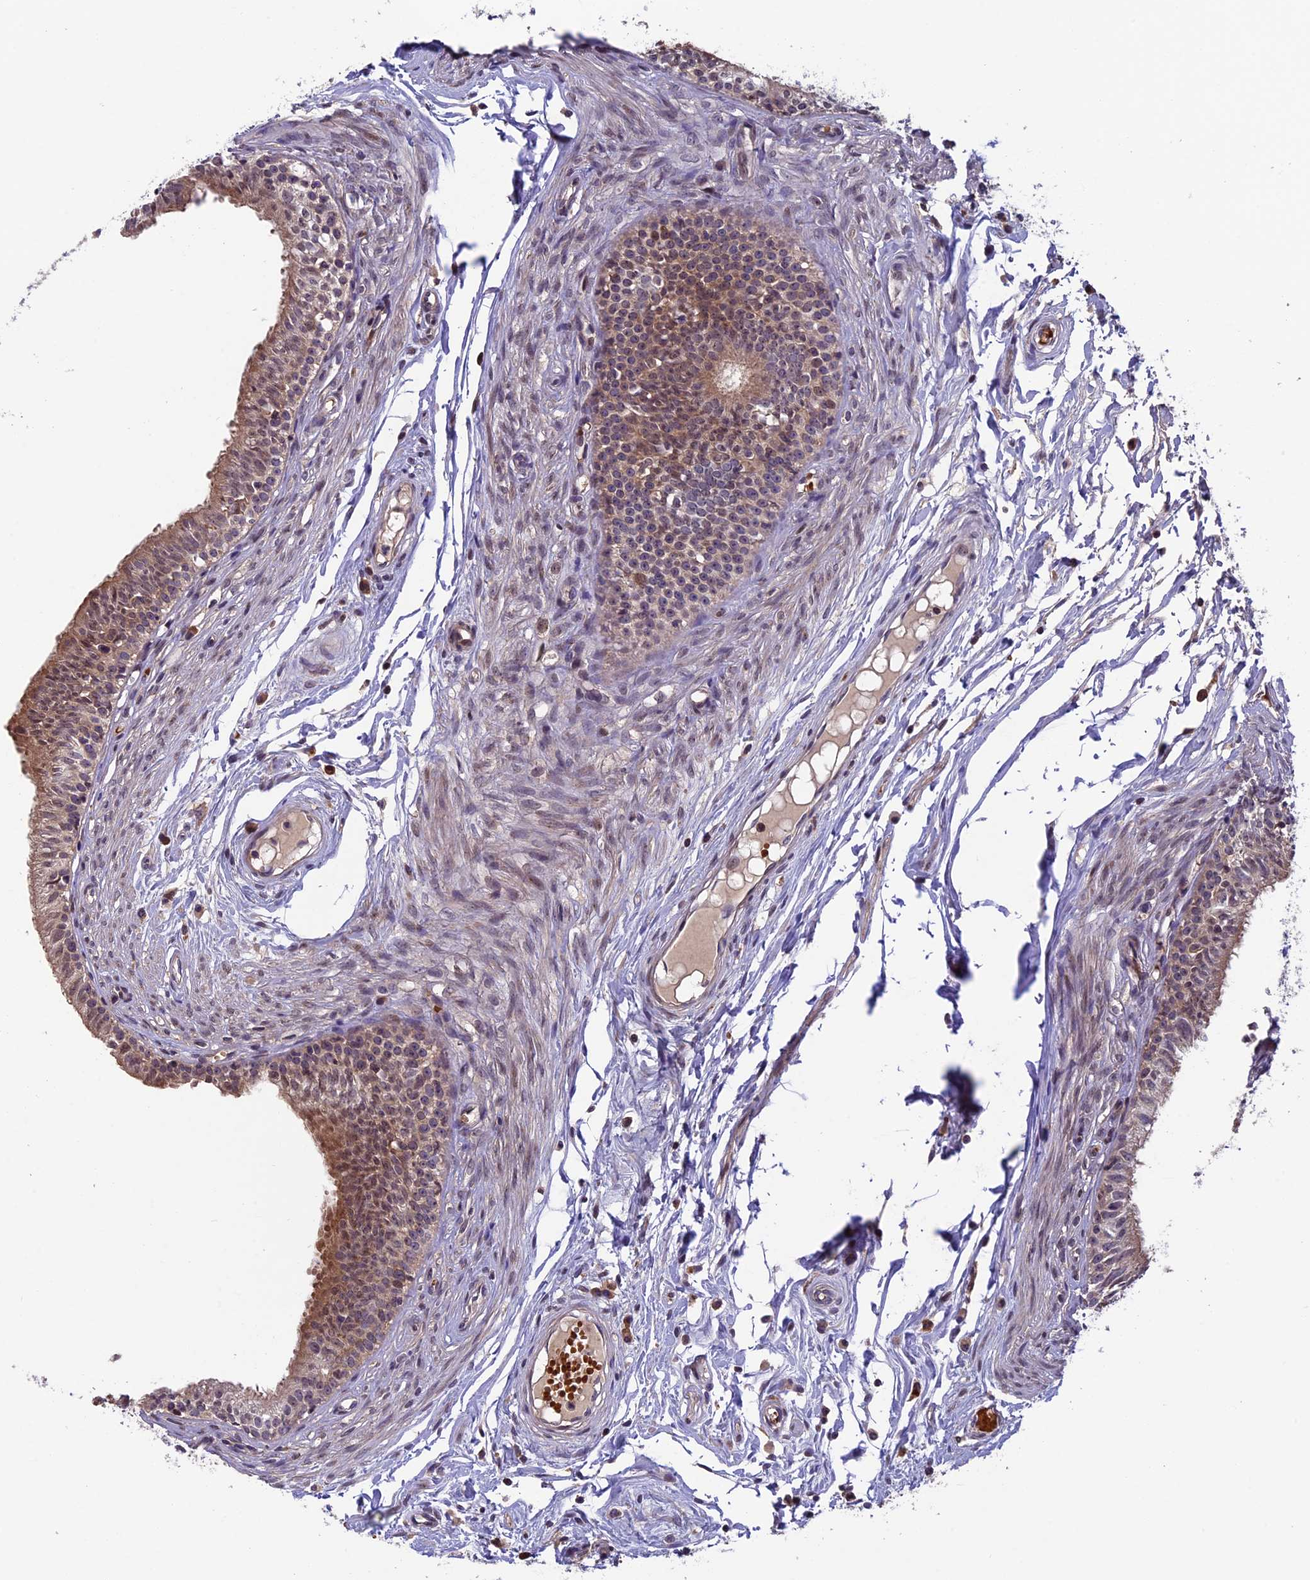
{"staining": {"intensity": "weak", "quantity": ">75%", "location": "cytoplasmic/membranous"}, "tissue": "epididymis", "cell_type": "Glandular cells", "image_type": "normal", "snomed": [{"axis": "morphology", "description": "Normal tissue, NOS"}, {"axis": "topography", "description": "Epididymis, spermatic cord, NOS"}], "caption": "Protein staining of normal epididymis reveals weak cytoplasmic/membranous positivity in about >75% of glandular cells.", "gene": "CCDC9B", "patient": {"sex": "male", "age": 22}}